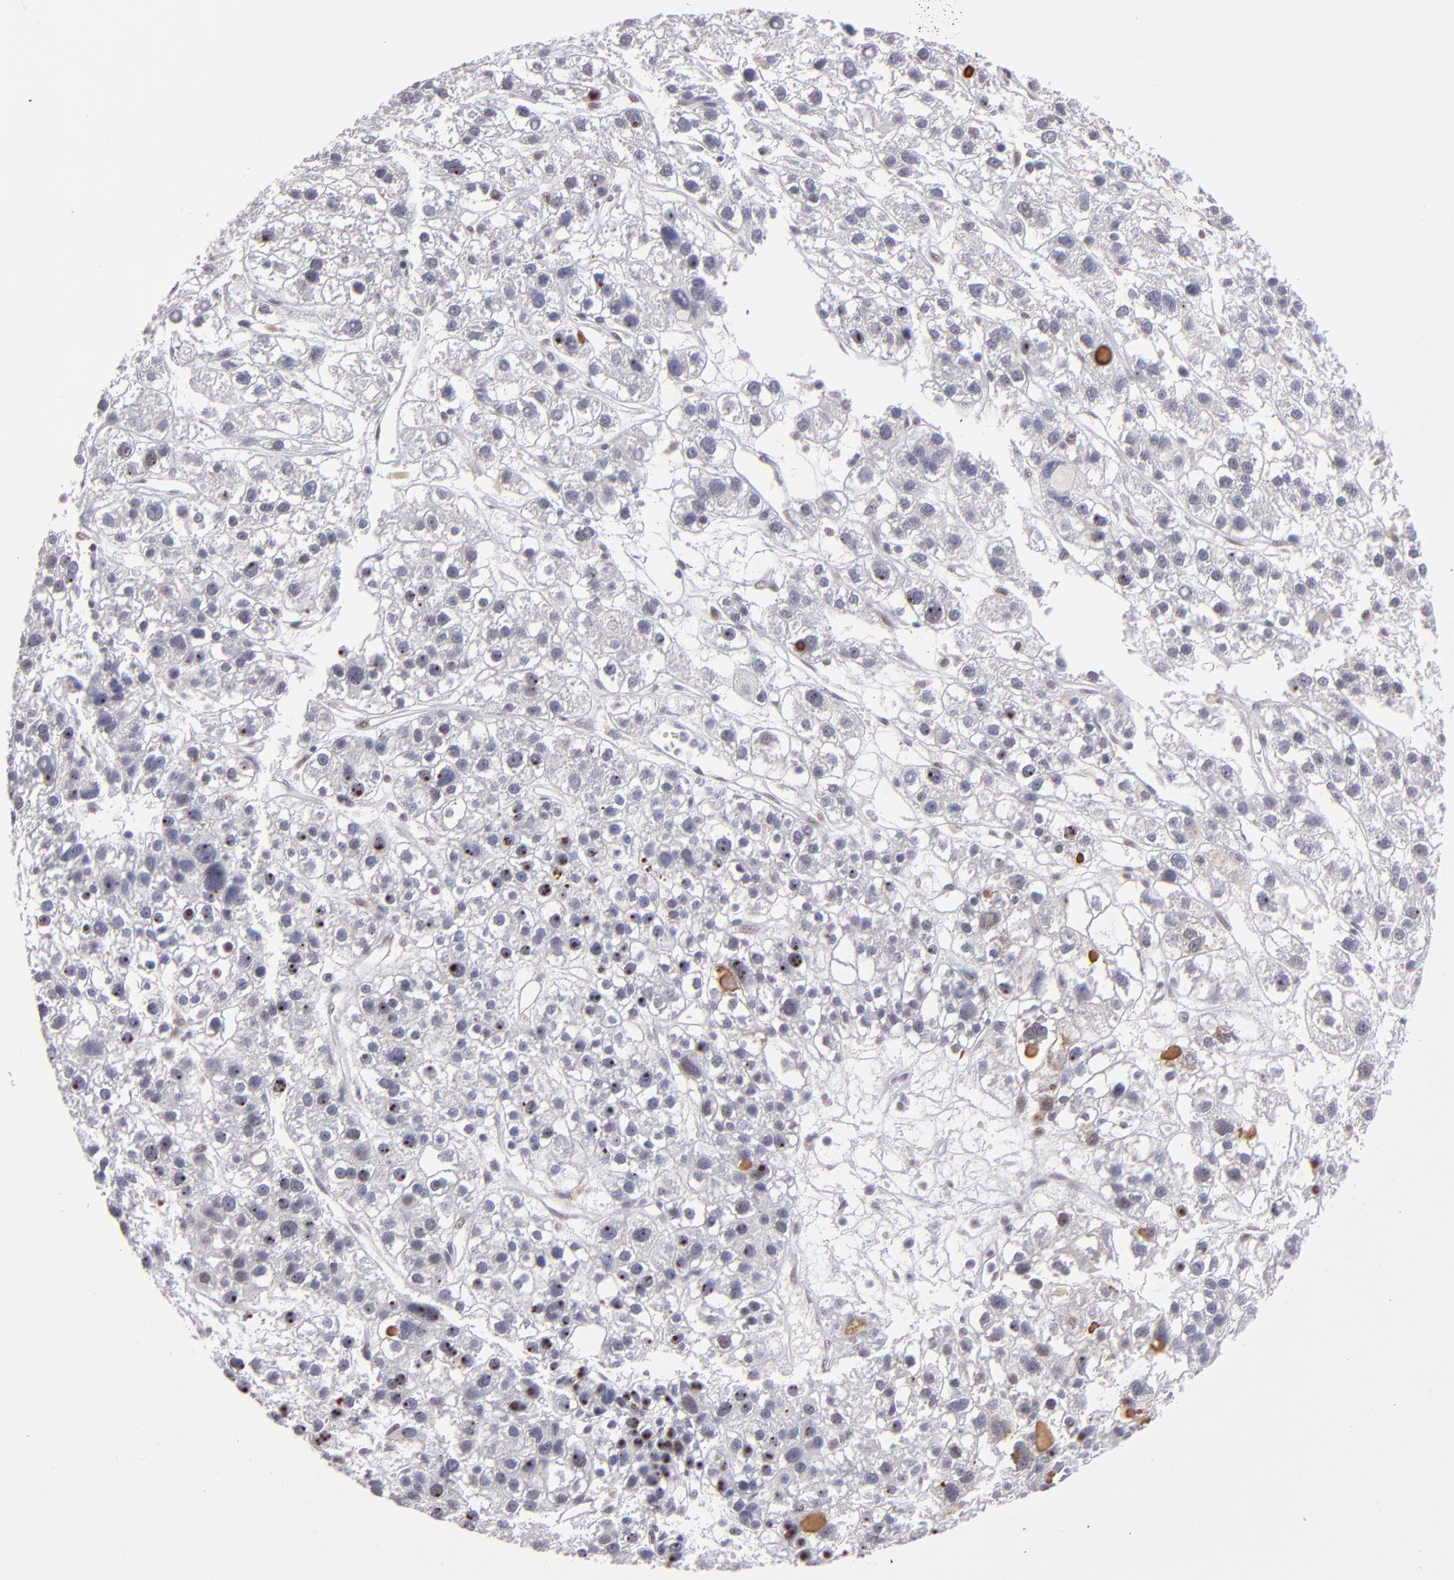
{"staining": {"intensity": "moderate", "quantity": "25%-75%", "location": "nuclear"}, "tissue": "liver cancer", "cell_type": "Tumor cells", "image_type": "cancer", "snomed": [{"axis": "morphology", "description": "Carcinoma, Hepatocellular, NOS"}, {"axis": "topography", "description": "Liver"}], "caption": "DAB (3,3'-diaminobenzidine) immunohistochemical staining of human liver hepatocellular carcinoma demonstrates moderate nuclear protein staining in approximately 25%-75% of tumor cells.", "gene": "OTUB2", "patient": {"sex": "female", "age": 85}}